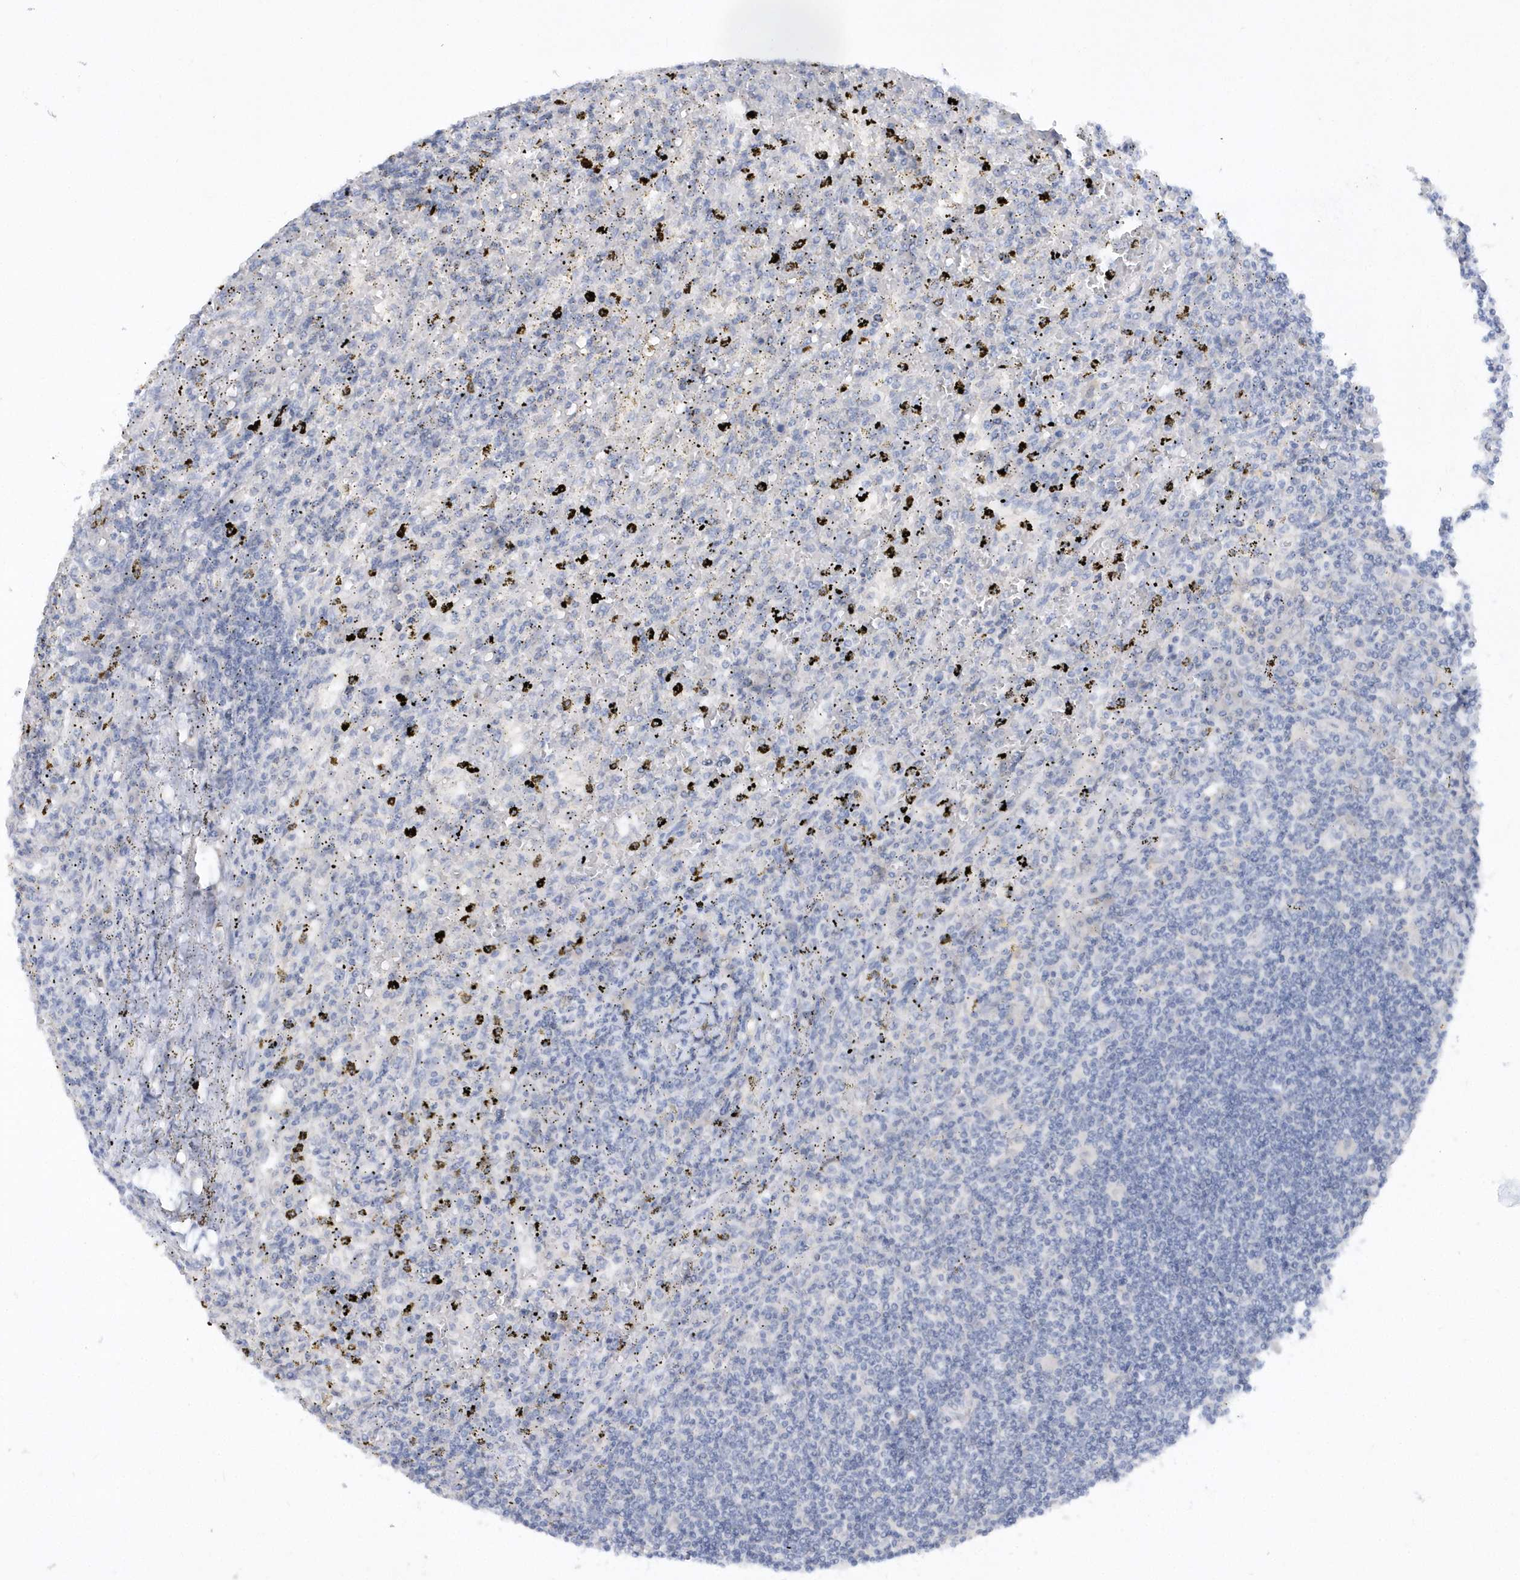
{"staining": {"intensity": "negative", "quantity": "none", "location": "none"}, "tissue": "lymphoma", "cell_type": "Tumor cells", "image_type": "cancer", "snomed": [{"axis": "morphology", "description": "Malignant lymphoma, non-Hodgkin's type, Low grade"}, {"axis": "topography", "description": "Spleen"}], "caption": "Tumor cells show no significant staining in low-grade malignant lymphoma, non-Hodgkin's type. (Brightfield microscopy of DAB IHC at high magnification).", "gene": "RPE", "patient": {"sex": "male", "age": 76}}